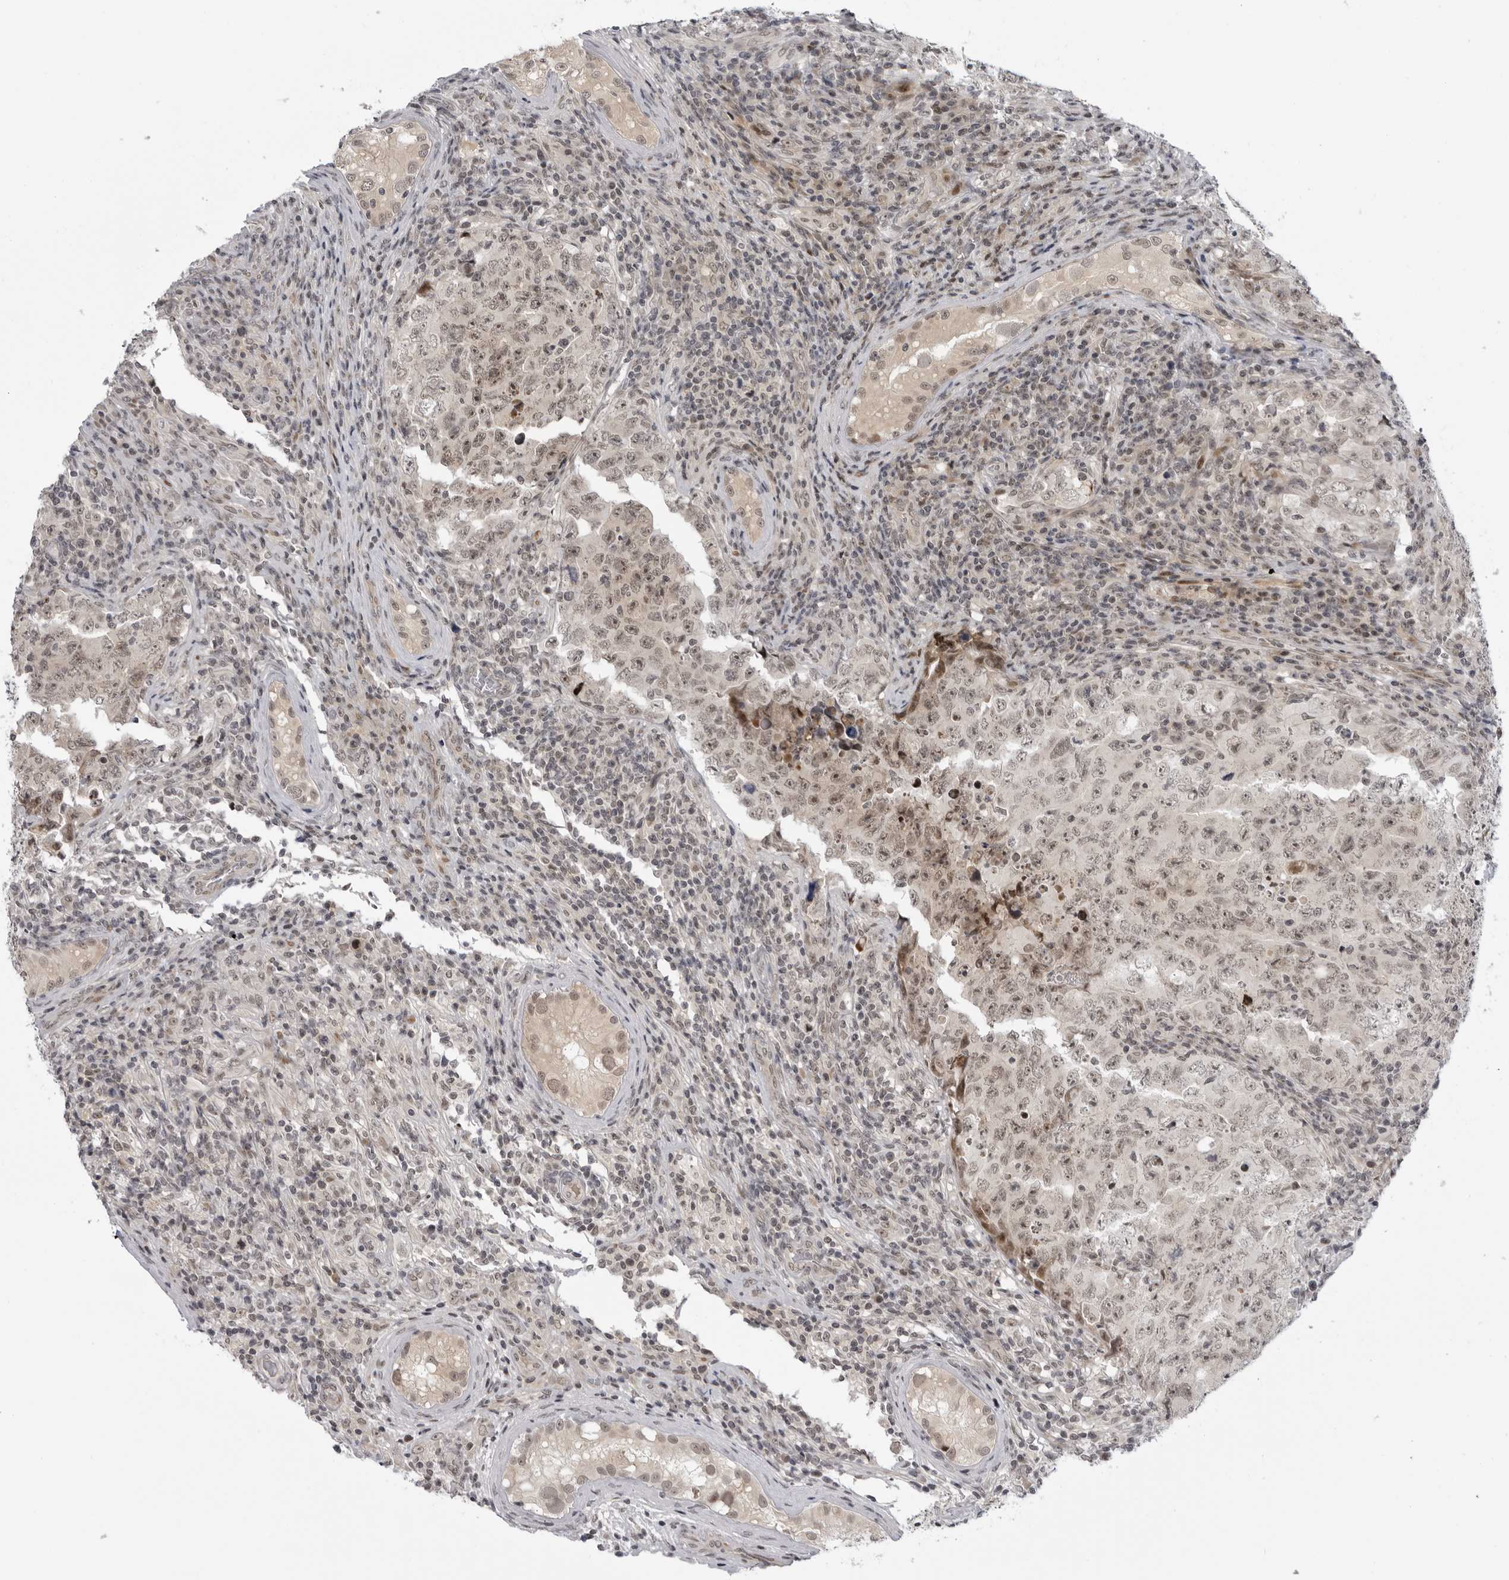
{"staining": {"intensity": "weak", "quantity": ">75%", "location": "nuclear"}, "tissue": "testis cancer", "cell_type": "Tumor cells", "image_type": "cancer", "snomed": [{"axis": "morphology", "description": "Carcinoma, Embryonal, NOS"}, {"axis": "topography", "description": "Testis"}], "caption": "Immunohistochemistry (DAB) staining of testis embryonal carcinoma displays weak nuclear protein staining in about >75% of tumor cells.", "gene": "ALPK2", "patient": {"sex": "male", "age": 26}}